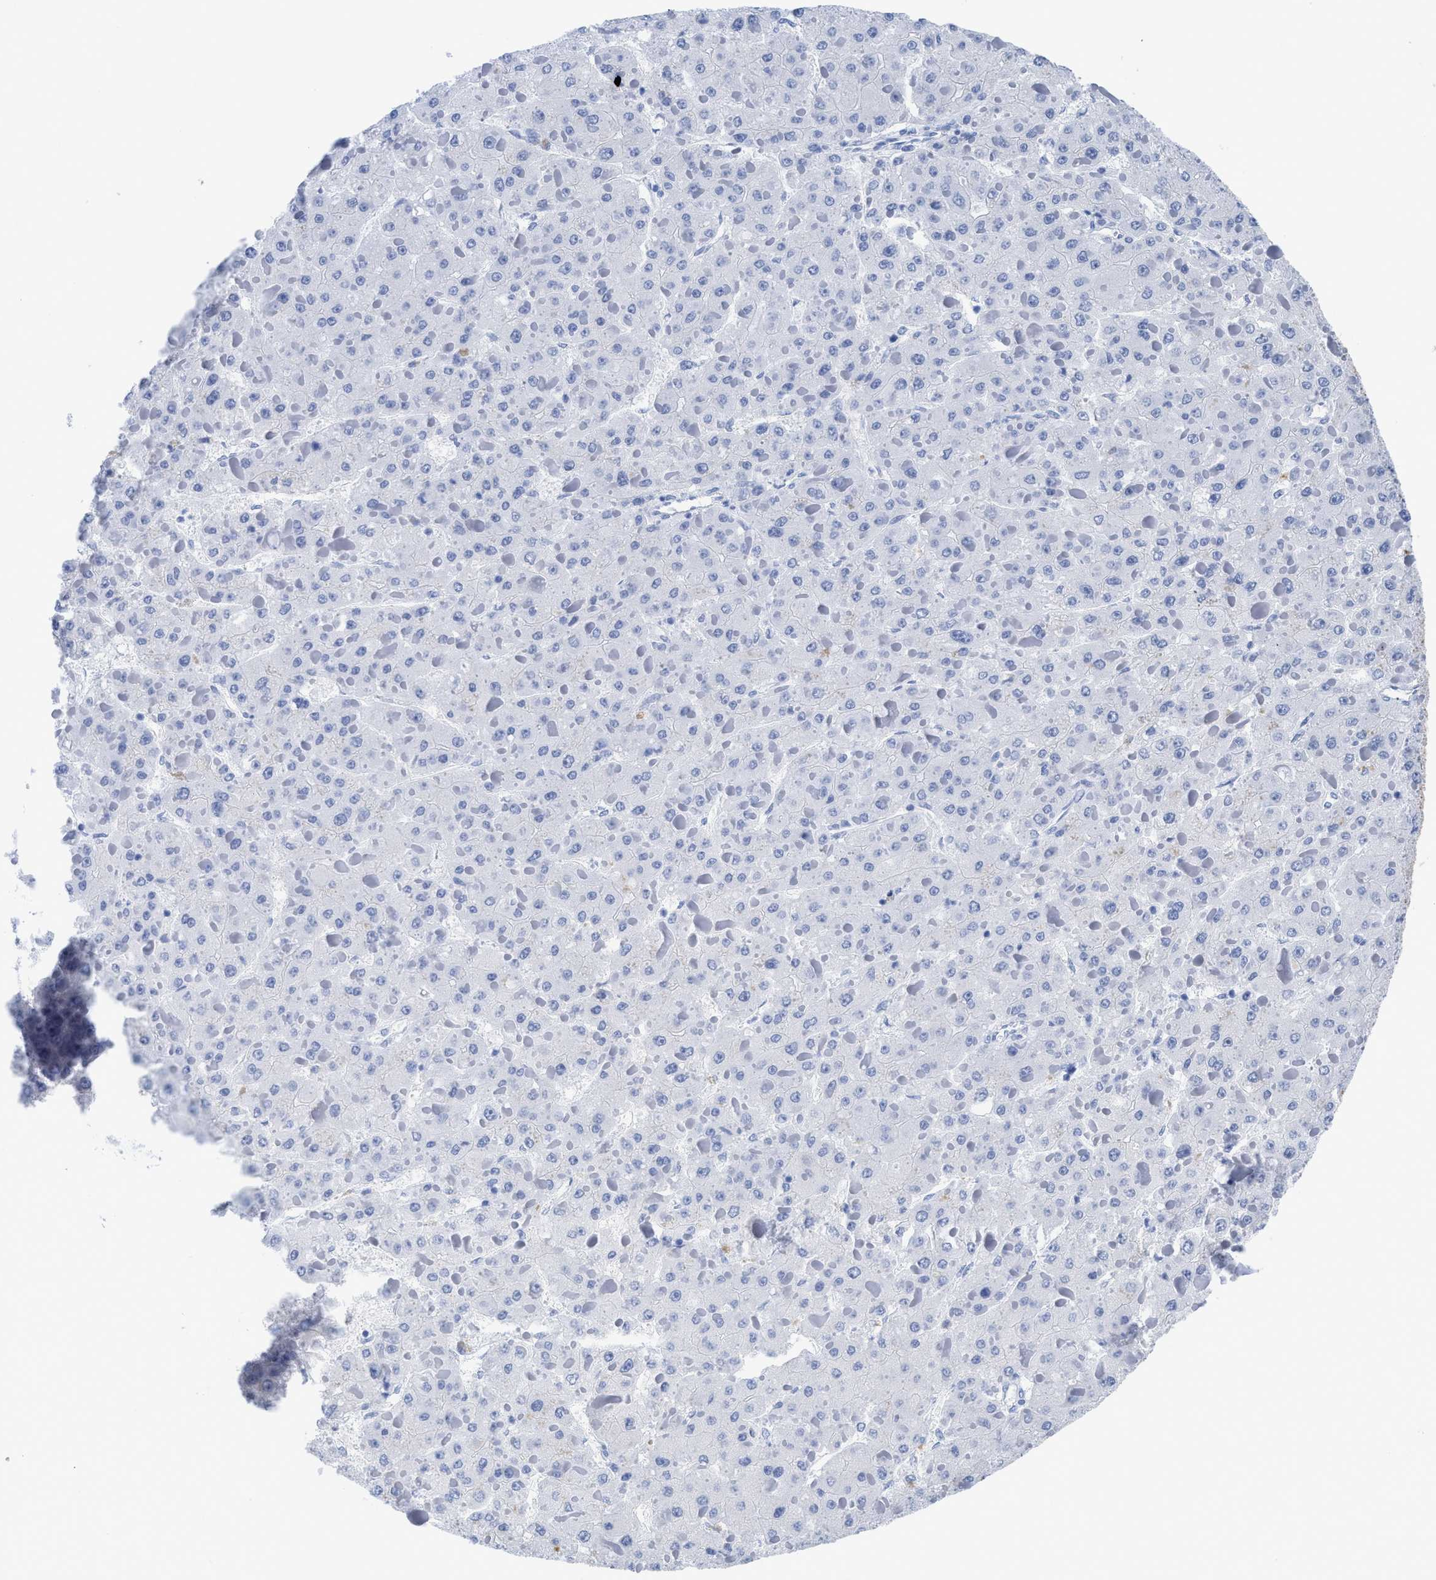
{"staining": {"intensity": "negative", "quantity": "none", "location": "none"}, "tissue": "liver cancer", "cell_type": "Tumor cells", "image_type": "cancer", "snomed": [{"axis": "morphology", "description": "Carcinoma, Hepatocellular, NOS"}, {"axis": "topography", "description": "Liver"}], "caption": "Protein analysis of hepatocellular carcinoma (liver) reveals no significant expression in tumor cells.", "gene": "DUSP26", "patient": {"sex": "female", "age": 73}}